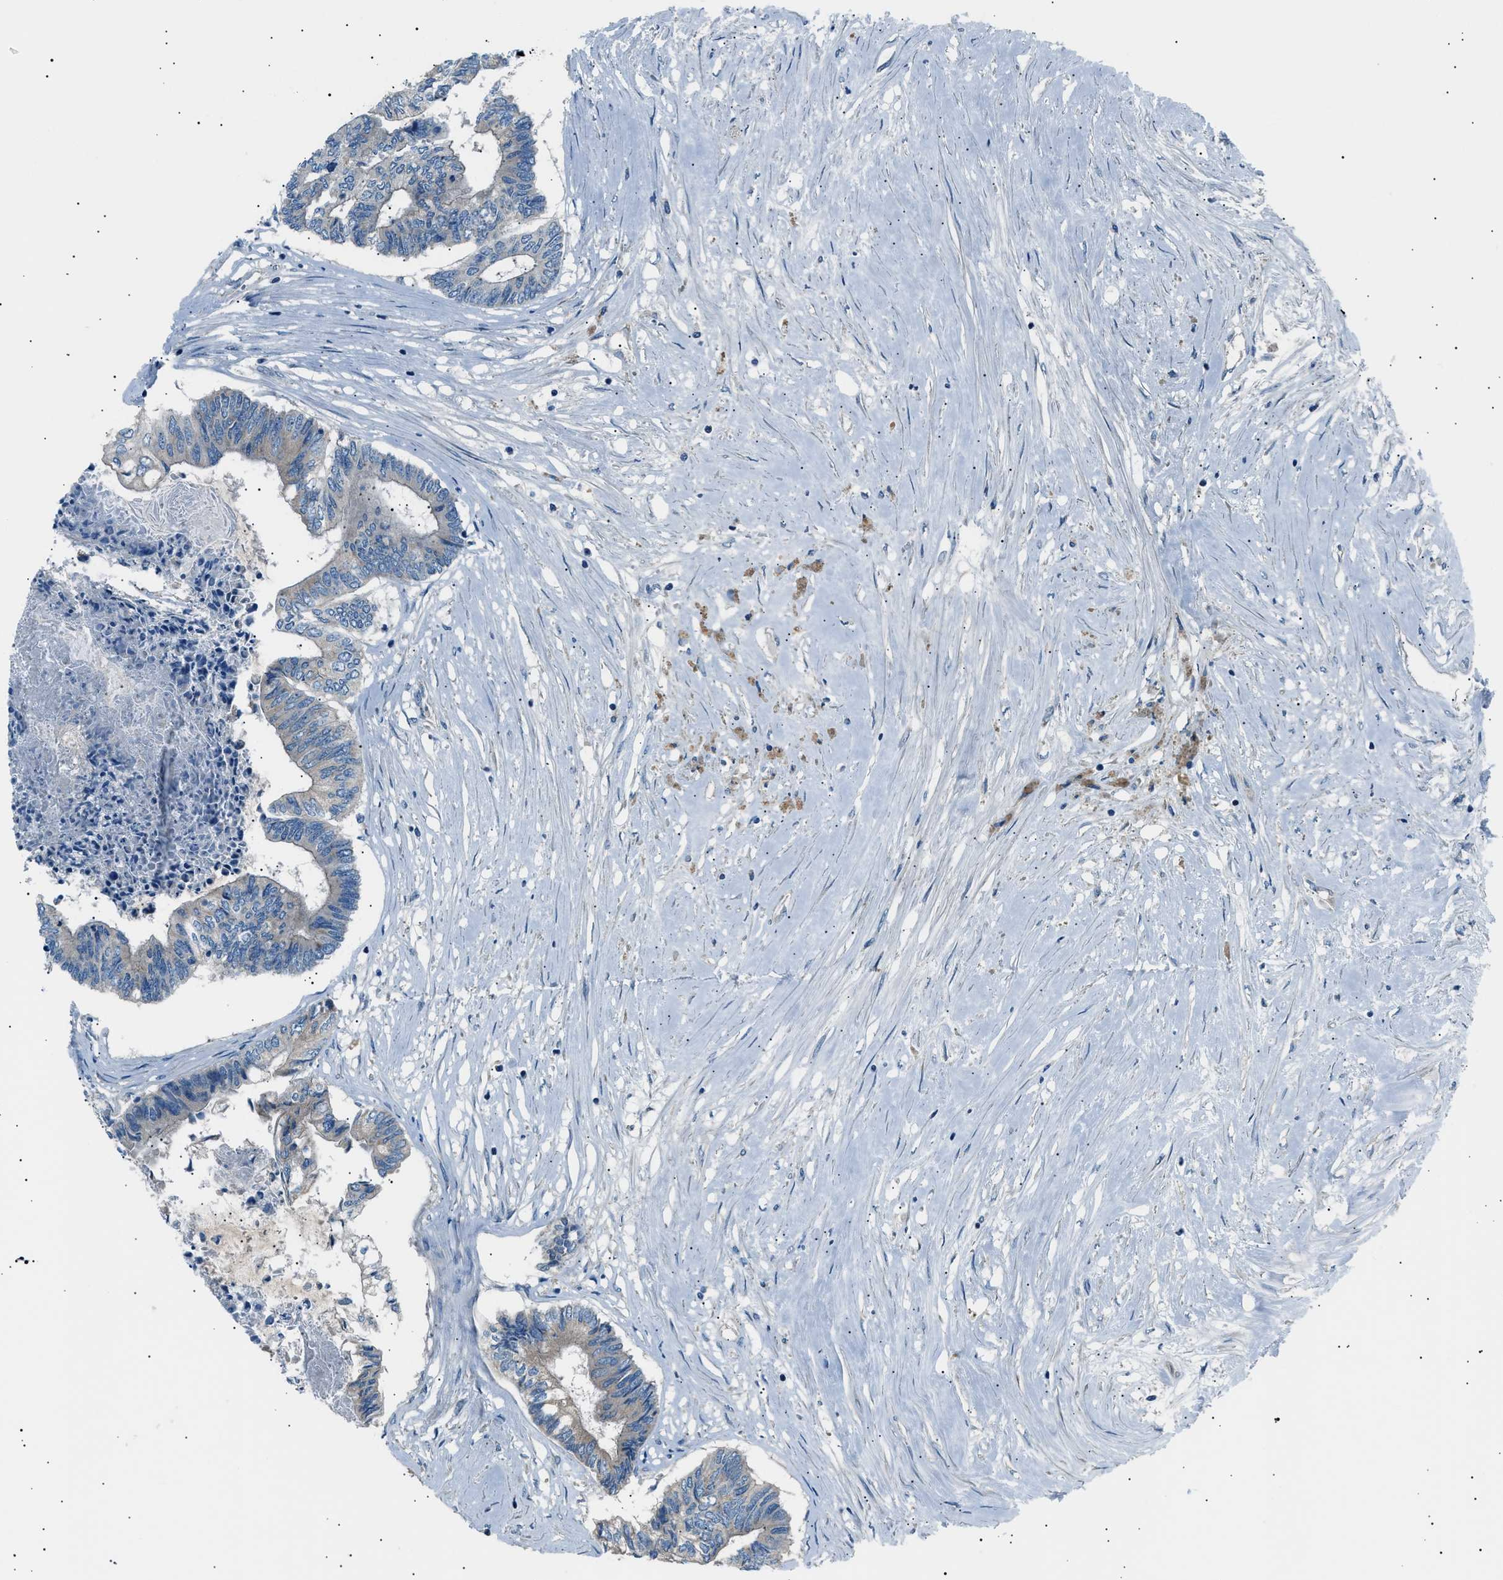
{"staining": {"intensity": "negative", "quantity": "none", "location": "none"}, "tissue": "colorectal cancer", "cell_type": "Tumor cells", "image_type": "cancer", "snomed": [{"axis": "morphology", "description": "Adenocarcinoma, NOS"}, {"axis": "topography", "description": "Rectum"}], "caption": "A high-resolution image shows immunohistochemistry (IHC) staining of colorectal cancer, which demonstrates no significant staining in tumor cells. Brightfield microscopy of immunohistochemistry (IHC) stained with DAB (3,3'-diaminobenzidine) (brown) and hematoxylin (blue), captured at high magnification.", "gene": "LRRC37B", "patient": {"sex": "male", "age": 63}}